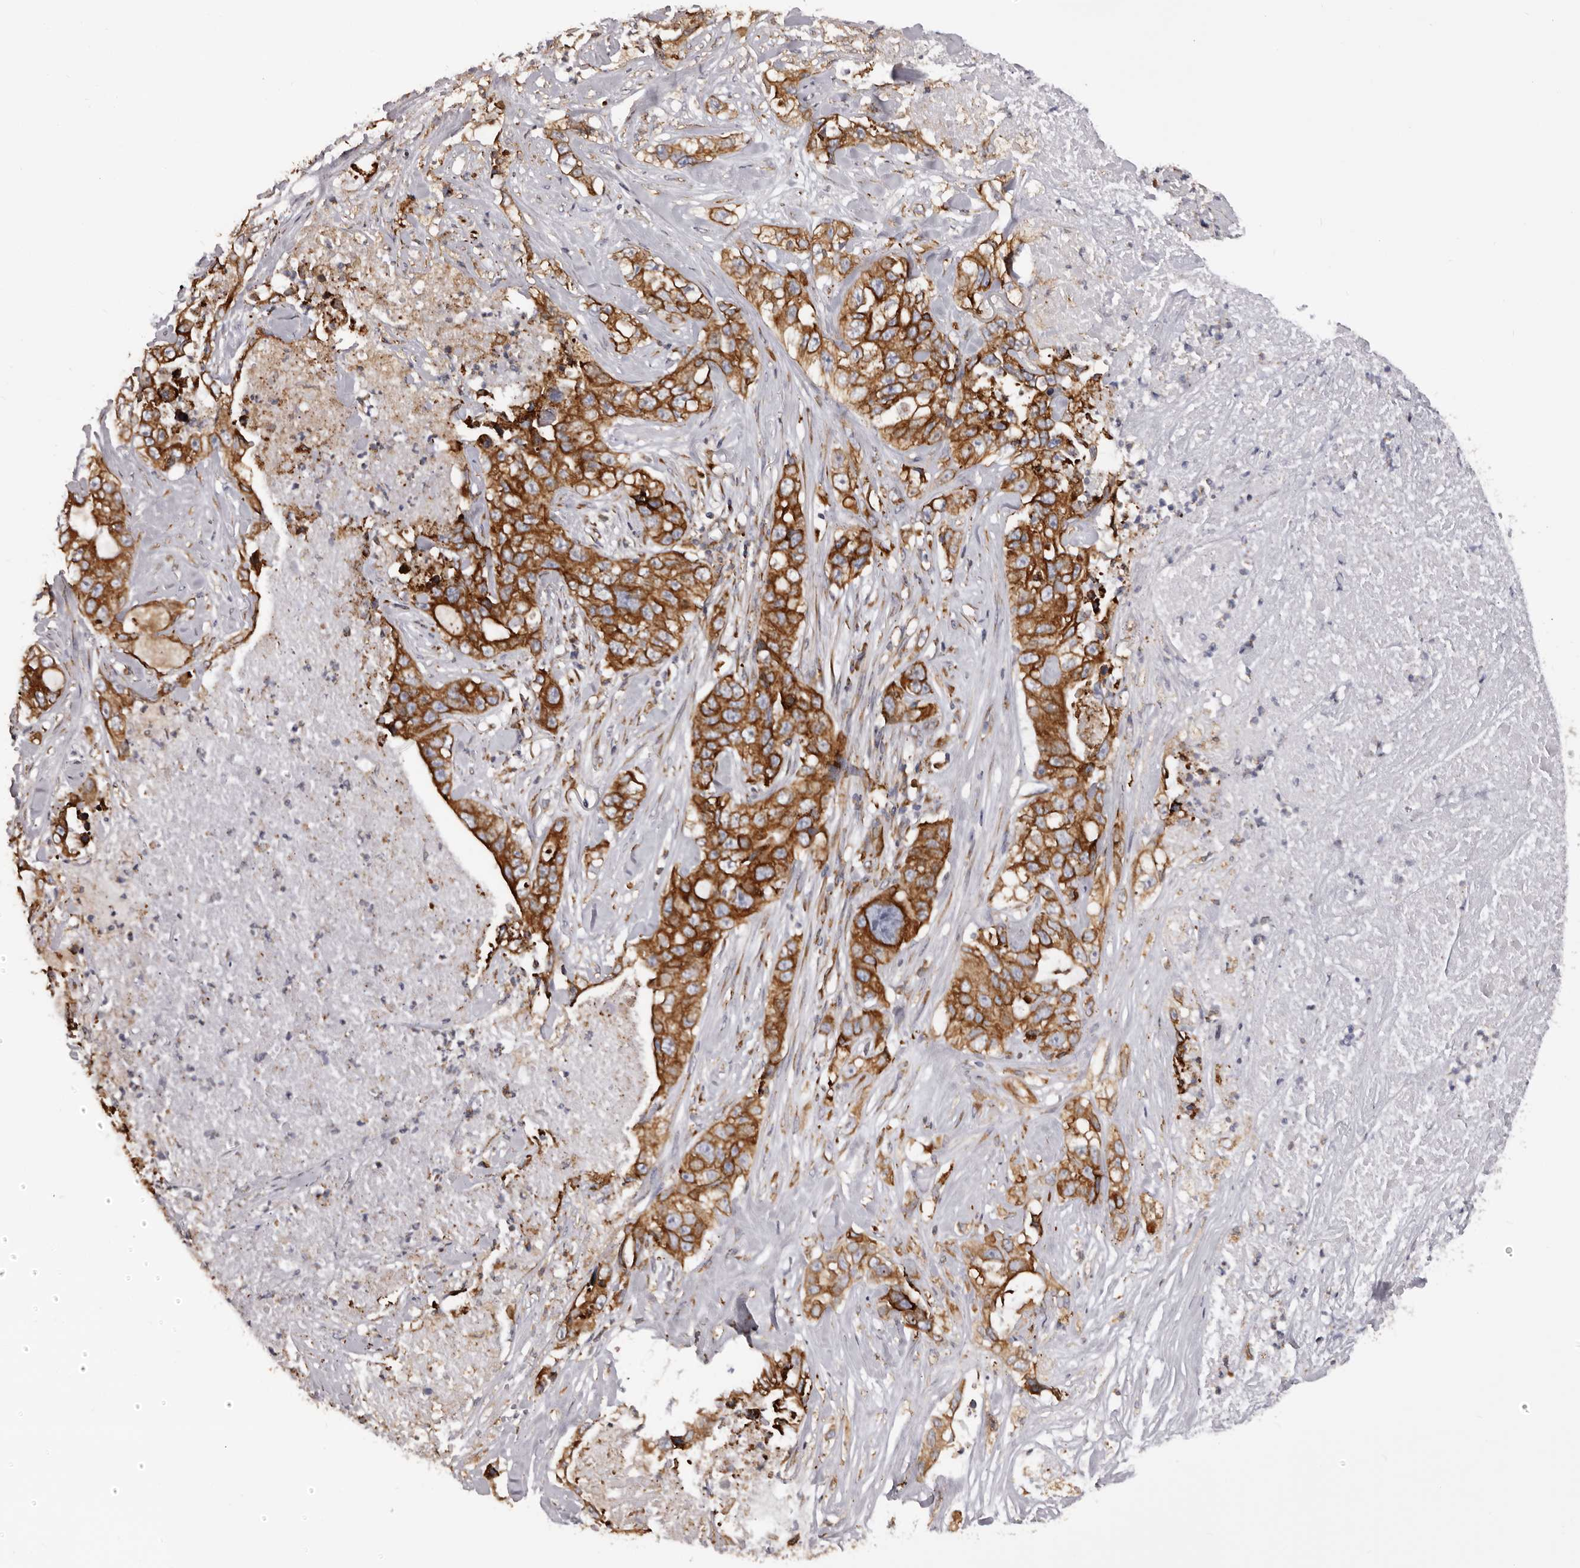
{"staining": {"intensity": "strong", "quantity": ">75%", "location": "cytoplasmic/membranous"}, "tissue": "lung cancer", "cell_type": "Tumor cells", "image_type": "cancer", "snomed": [{"axis": "morphology", "description": "Adenocarcinoma, NOS"}, {"axis": "topography", "description": "Lung"}], "caption": "A high amount of strong cytoplasmic/membranous staining is appreciated in about >75% of tumor cells in lung adenocarcinoma tissue.", "gene": "QRSL1", "patient": {"sex": "female", "age": 51}}